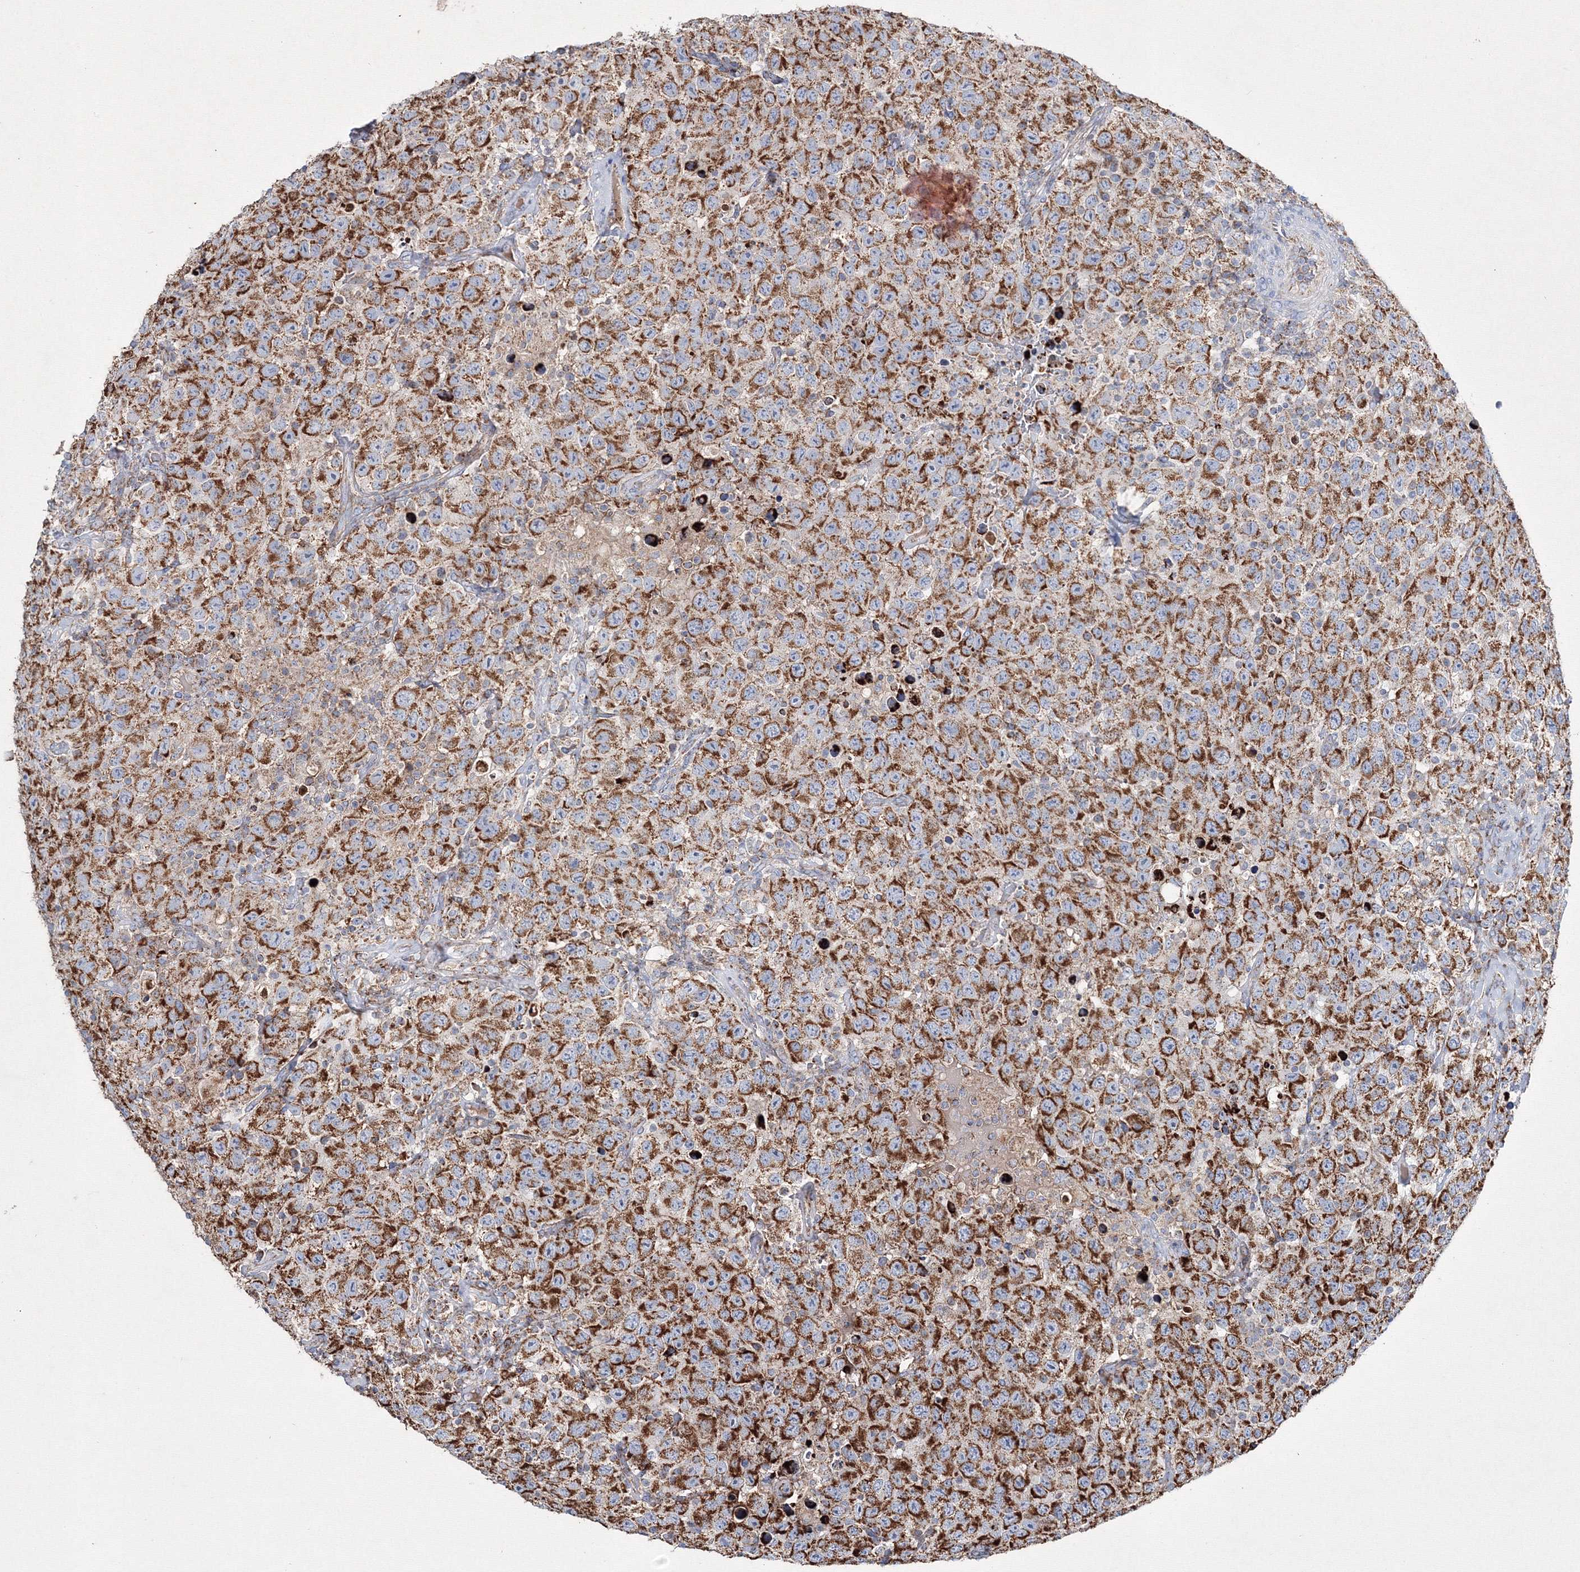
{"staining": {"intensity": "moderate", "quantity": ">75%", "location": "cytoplasmic/membranous"}, "tissue": "testis cancer", "cell_type": "Tumor cells", "image_type": "cancer", "snomed": [{"axis": "morphology", "description": "Seminoma, NOS"}, {"axis": "topography", "description": "Testis"}], "caption": "About >75% of tumor cells in human testis seminoma display moderate cytoplasmic/membranous protein staining as visualized by brown immunohistochemical staining.", "gene": "IGSF9", "patient": {"sex": "male", "age": 41}}